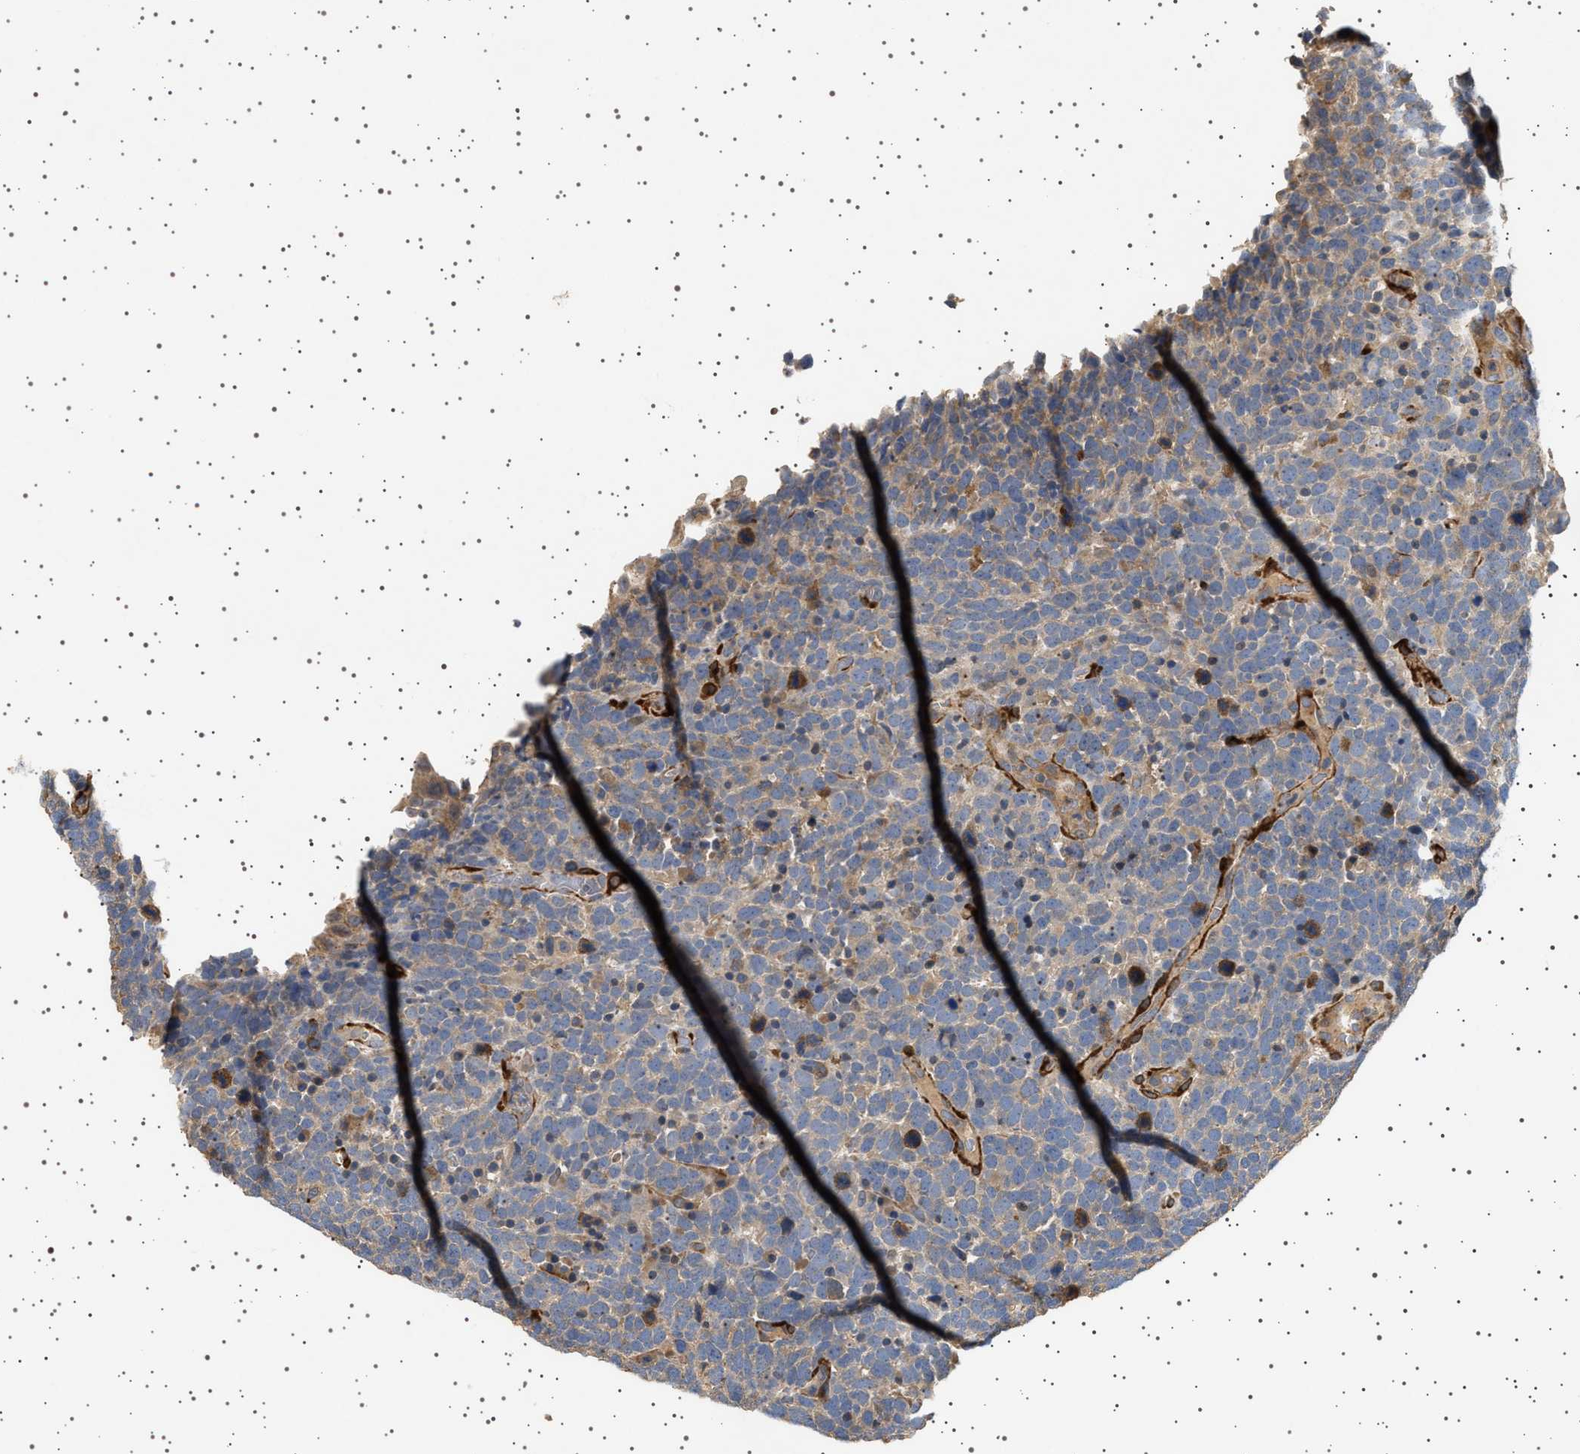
{"staining": {"intensity": "weak", "quantity": "<25%", "location": "cytoplasmic/membranous"}, "tissue": "urothelial cancer", "cell_type": "Tumor cells", "image_type": "cancer", "snomed": [{"axis": "morphology", "description": "Urothelial carcinoma, High grade"}, {"axis": "topography", "description": "Urinary bladder"}], "caption": "Immunohistochemical staining of urothelial cancer reveals no significant expression in tumor cells.", "gene": "GUCY1B1", "patient": {"sex": "female", "age": 82}}